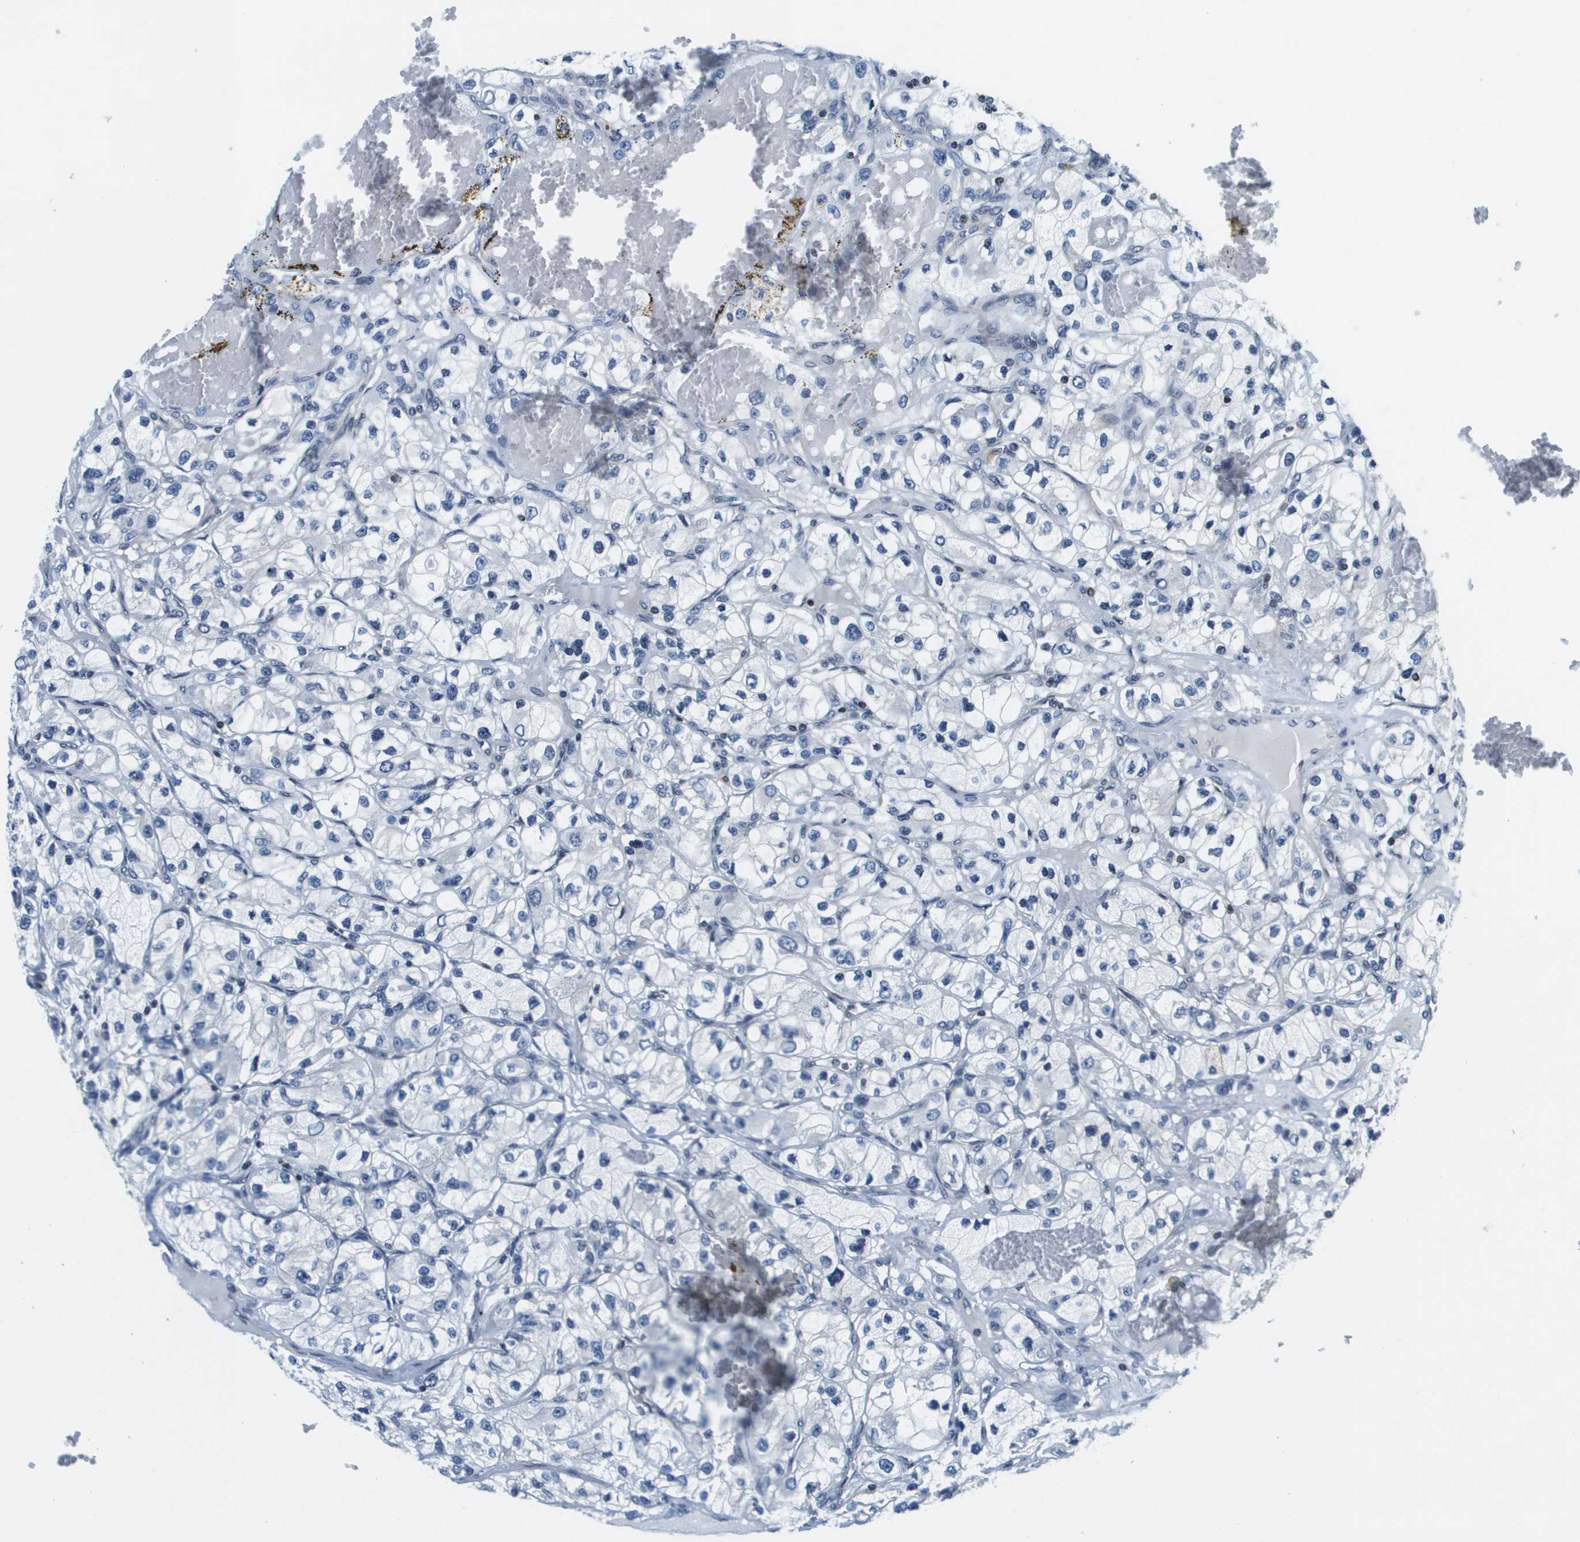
{"staining": {"intensity": "negative", "quantity": "none", "location": "none"}, "tissue": "renal cancer", "cell_type": "Tumor cells", "image_type": "cancer", "snomed": [{"axis": "morphology", "description": "Adenocarcinoma, NOS"}, {"axis": "topography", "description": "Kidney"}], "caption": "The photomicrograph exhibits no significant expression in tumor cells of renal adenocarcinoma.", "gene": "ESYT1", "patient": {"sex": "female", "age": 57}}